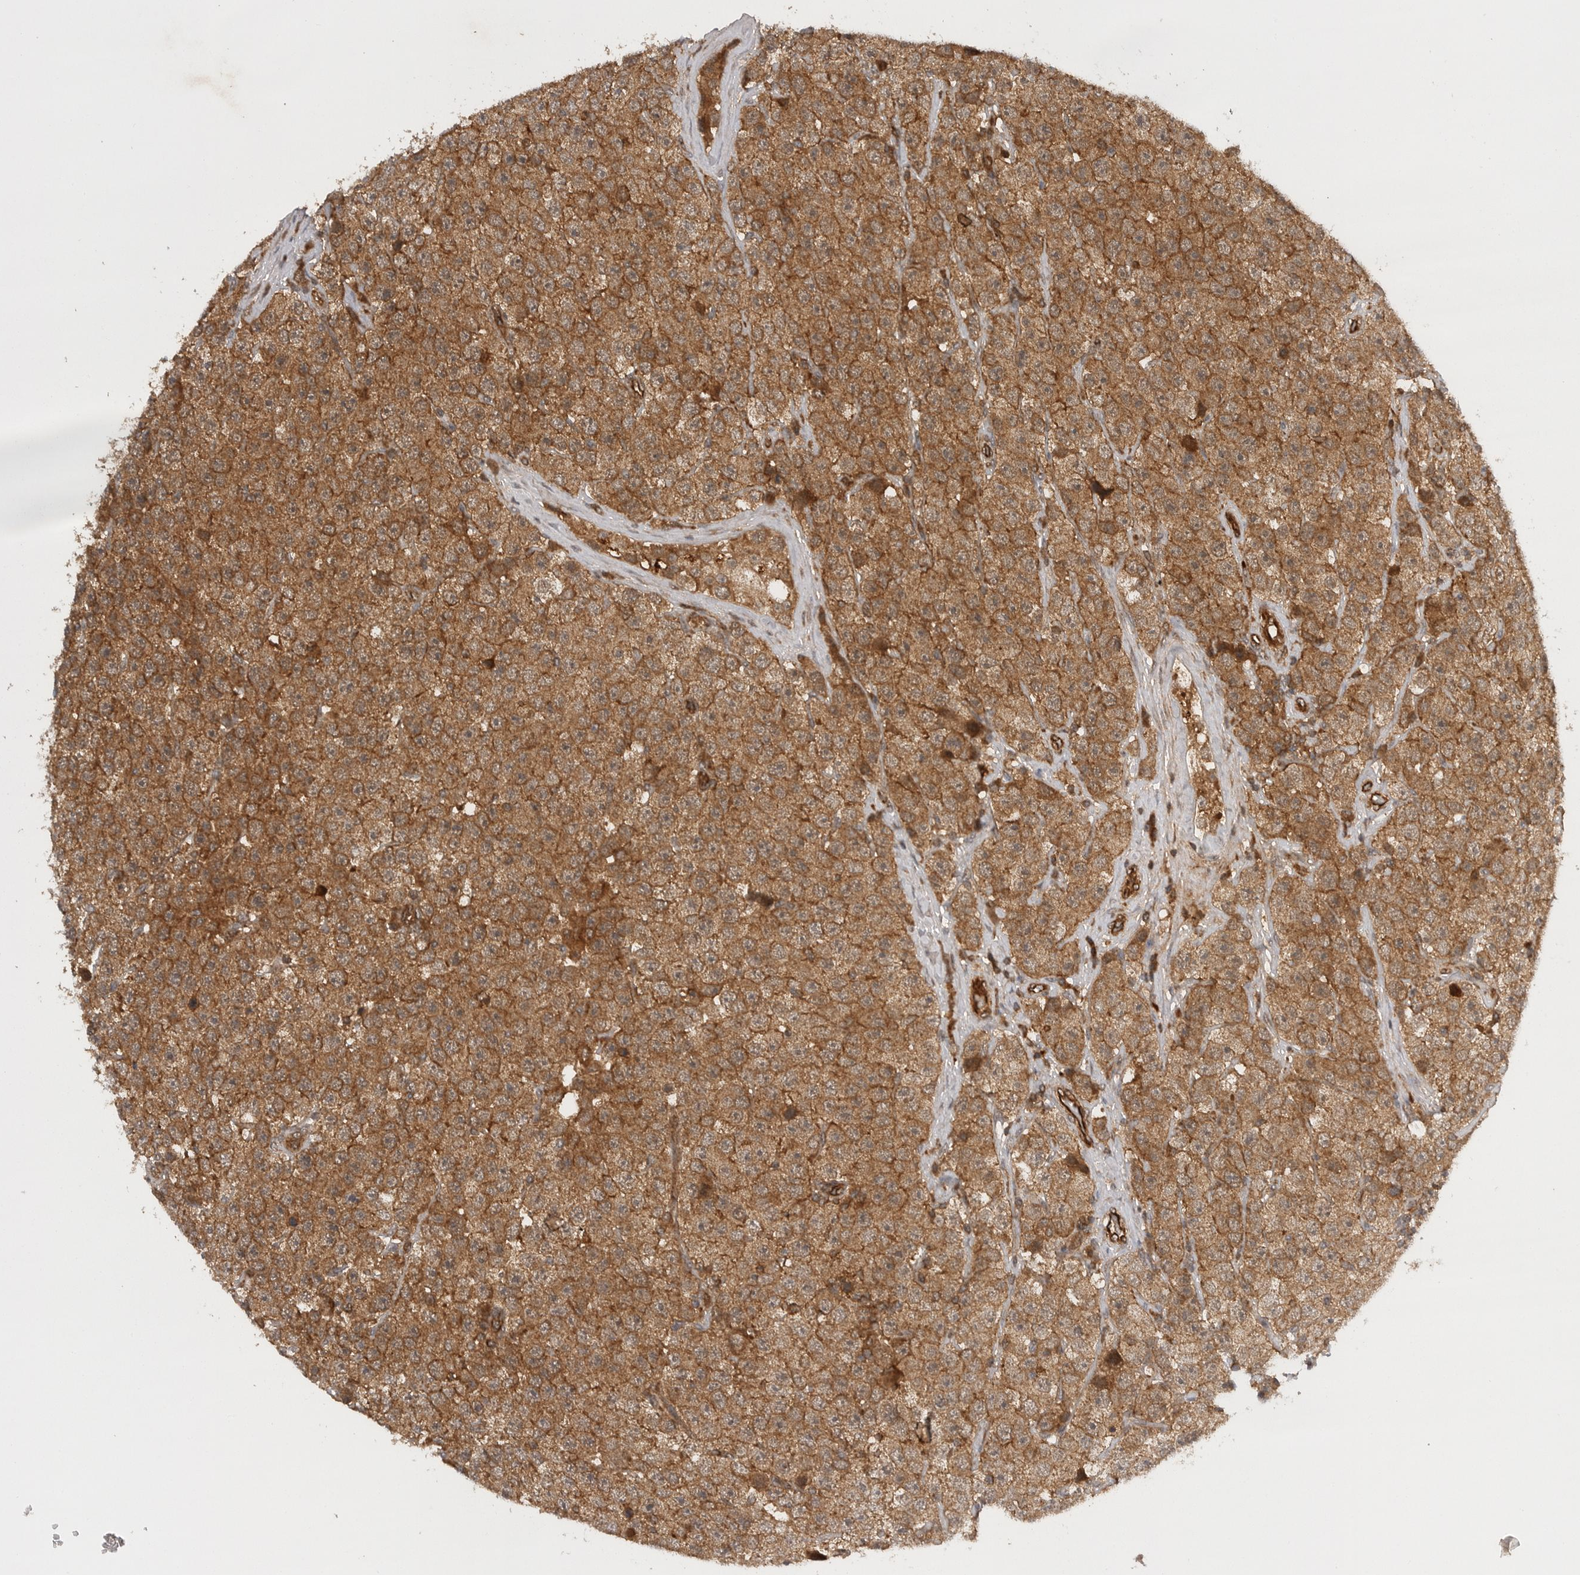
{"staining": {"intensity": "moderate", "quantity": ">75%", "location": "cytoplasmic/membranous"}, "tissue": "testis cancer", "cell_type": "Tumor cells", "image_type": "cancer", "snomed": [{"axis": "morphology", "description": "Seminoma, NOS"}, {"axis": "morphology", "description": "Carcinoma, Embryonal, NOS"}, {"axis": "topography", "description": "Testis"}], "caption": "Immunohistochemistry micrograph of neoplastic tissue: seminoma (testis) stained using immunohistochemistry (IHC) displays medium levels of moderate protein expression localized specifically in the cytoplasmic/membranous of tumor cells, appearing as a cytoplasmic/membranous brown color.", "gene": "PRDX4", "patient": {"sex": "male", "age": 28}}